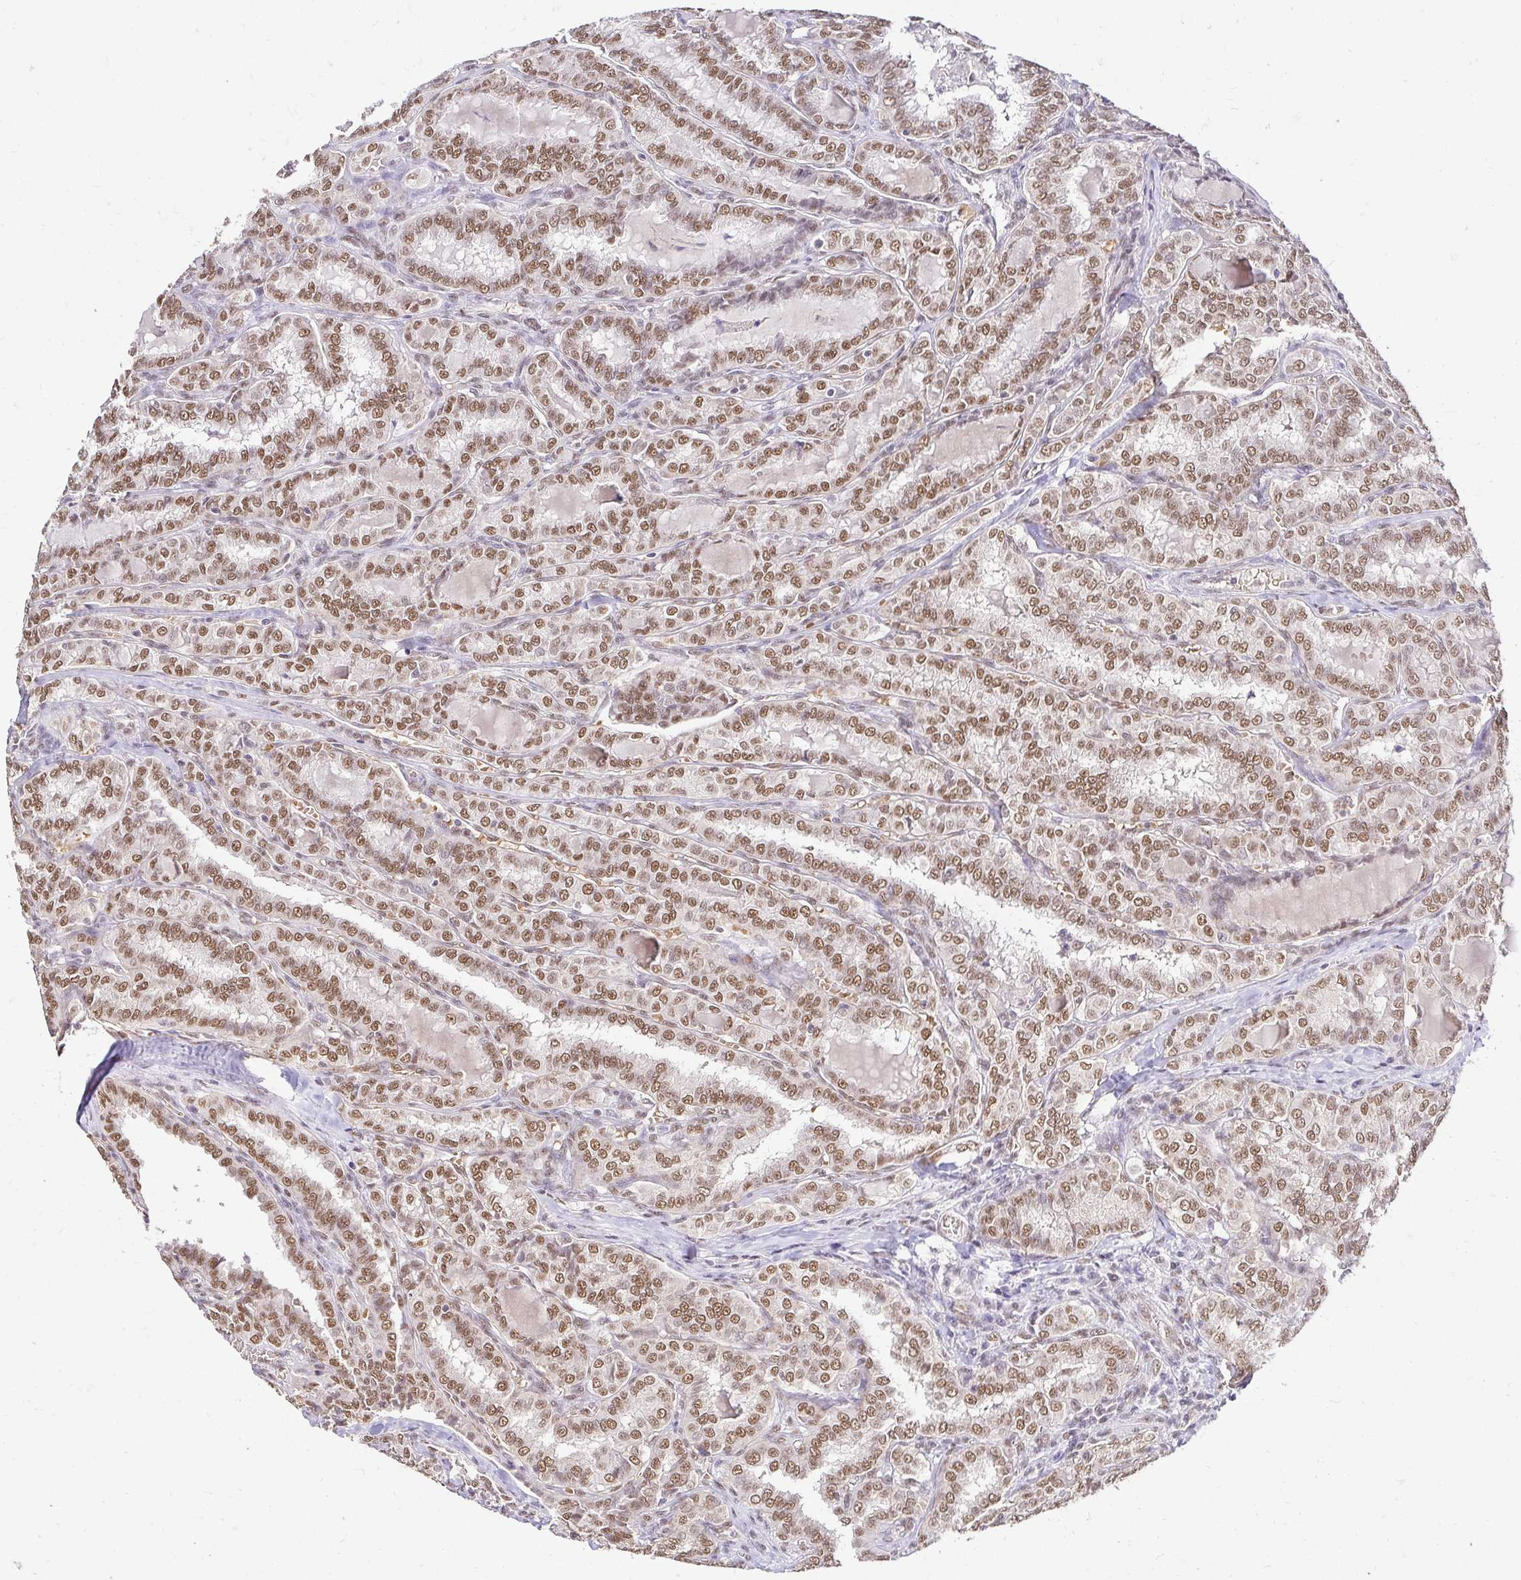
{"staining": {"intensity": "moderate", "quantity": ">75%", "location": "nuclear"}, "tissue": "thyroid cancer", "cell_type": "Tumor cells", "image_type": "cancer", "snomed": [{"axis": "morphology", "description": "Papillary adenocarcinoma, NOS"}, {"axis": "topography", "description": "Thyroid gland"}], "caption": "The histopathology image displays staining of thyroid papillary adenocarcinoma, revealing moderate nuclear protein staining (brown color) within tumor cells.", "gene": "RIMS4", "patient": {"sex": "female", "age": 30}}